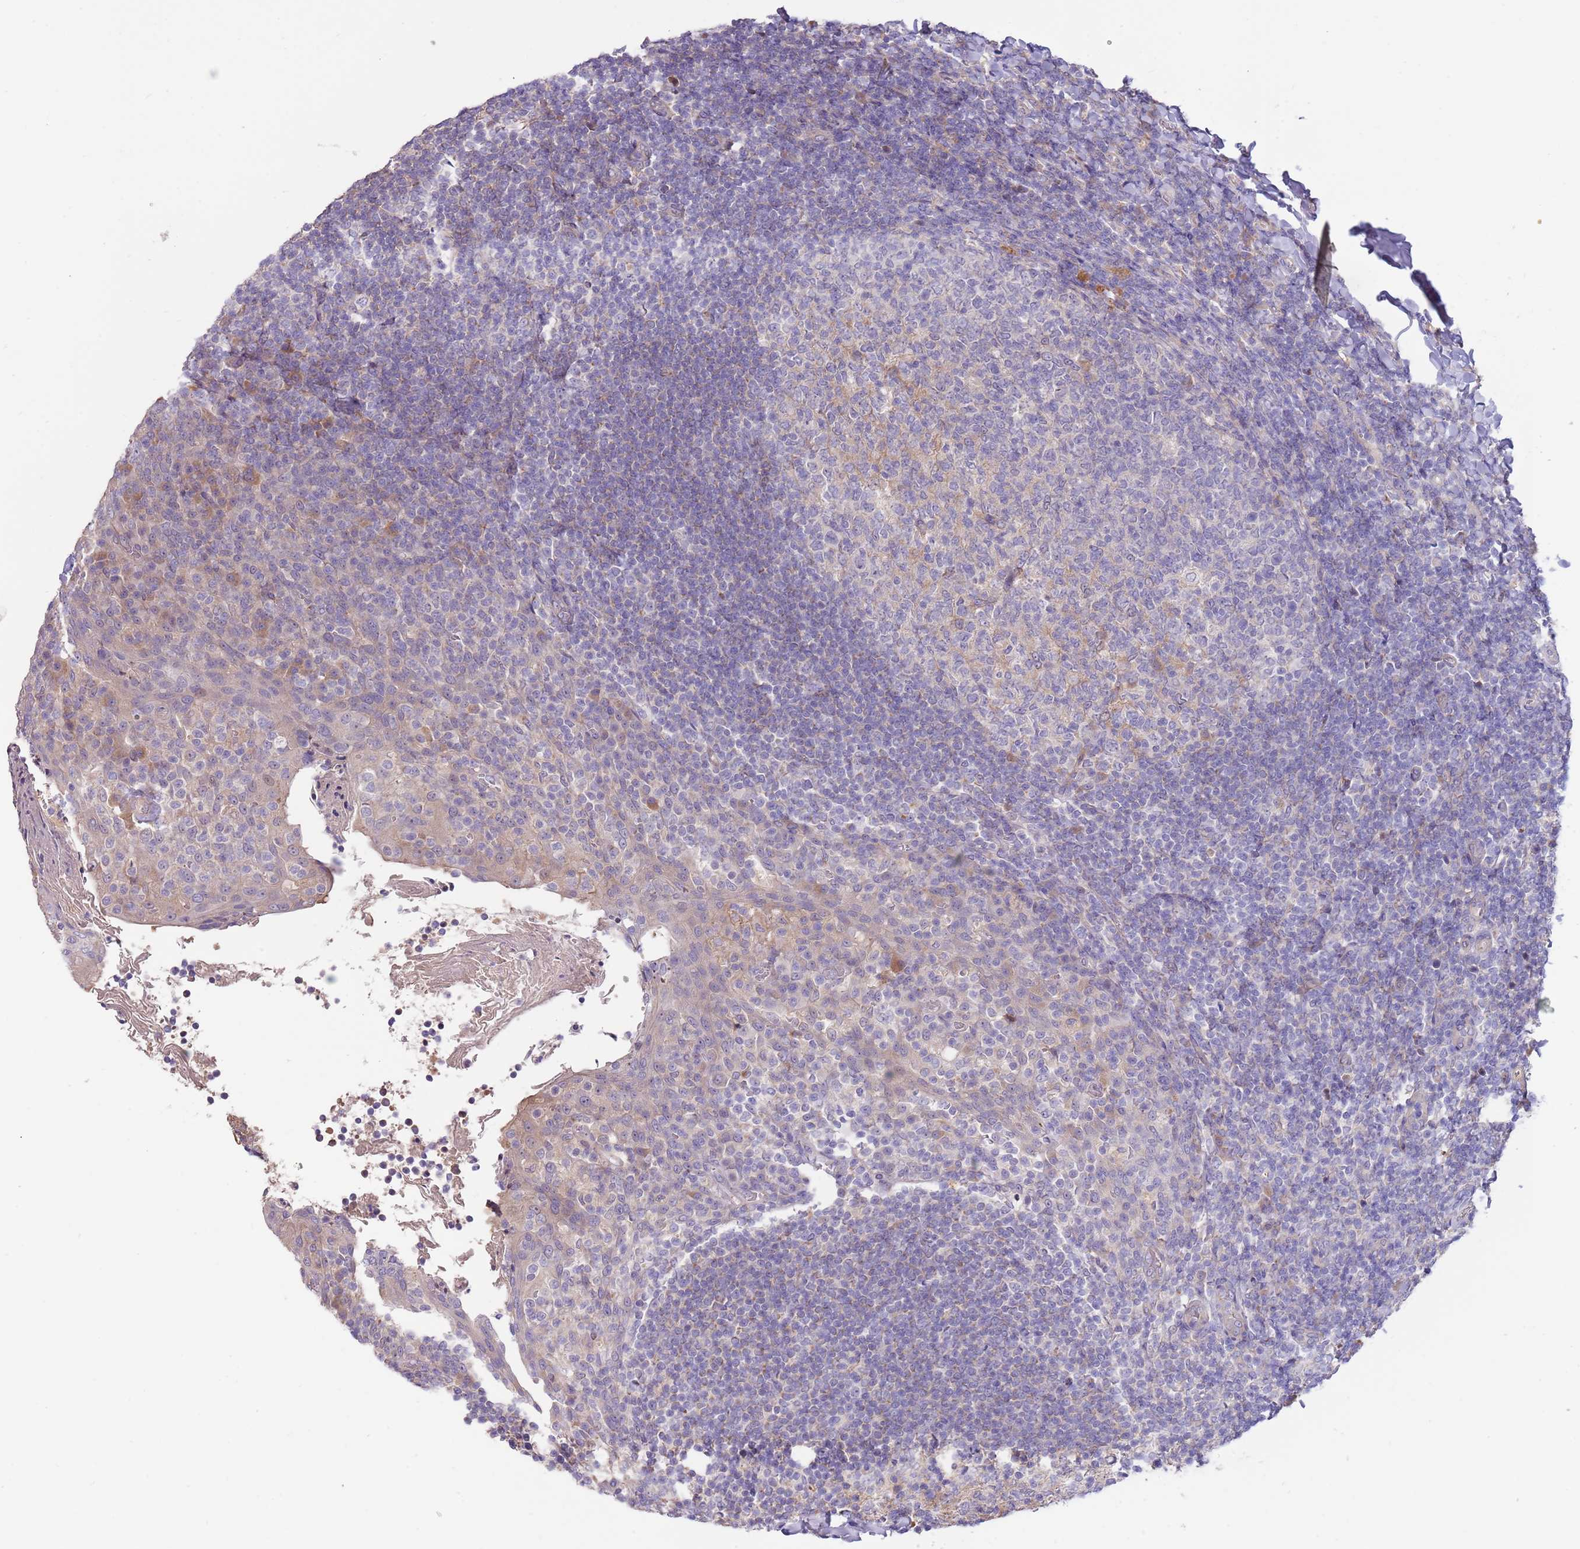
{"staining": {"intensity": "negative", "quantity": "none", "location": "none"}, "tissue": "tonsil", "cell_type": "Germinal center cells", "image_type": "normal", "snomed": [{"axis": "morphology", "description": "Normal tissue, NOS"}, {"axis": "topography", "description": "Tonsil"}], "caption": "The image exhibits no staining of germinal center cells in unremarkable tonsil.", "gene": "CABYR", "patient": {"sex": "female", "age": 10}}